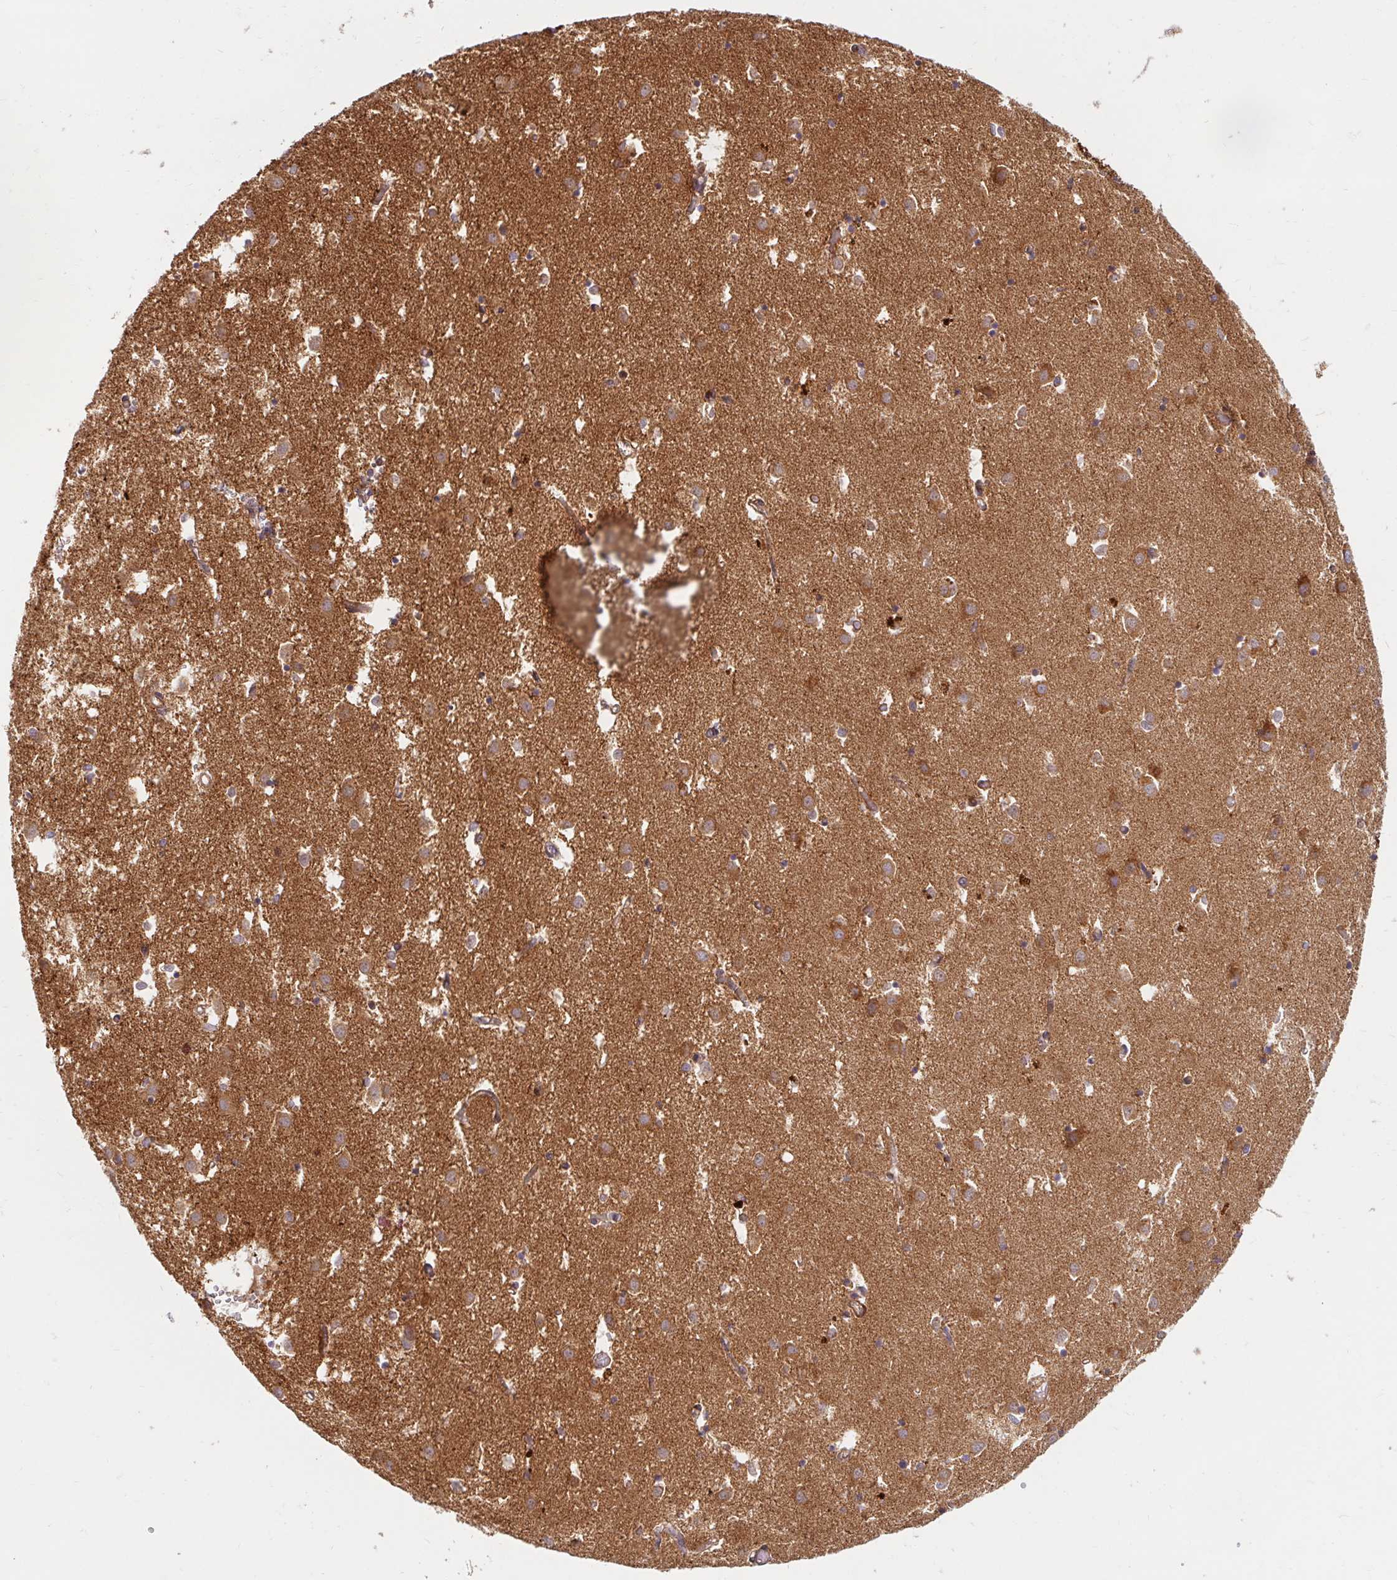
{"staining": {"intensity": "weak", "quantity": "25%-75%", "location": "cytoplasmic/membranous"}, "tissue": "caudate", "cell_type": "Glial cells", "image_type": "normal", "snomed": [{"axis": "morphology", "description": "Normal tissue, NOS"}, {"axis": "topography", "description": "Lateral ventricle wall"}], "caption": "A brown stain shows weak cytoplasmic/membranous expression of a protein in glial cells of benign human caudate. (DAB = brown stain, brightfield microscopy at high magnification).", "gene": "BTF3", "patient": {"sex": "male", "age": 70}}